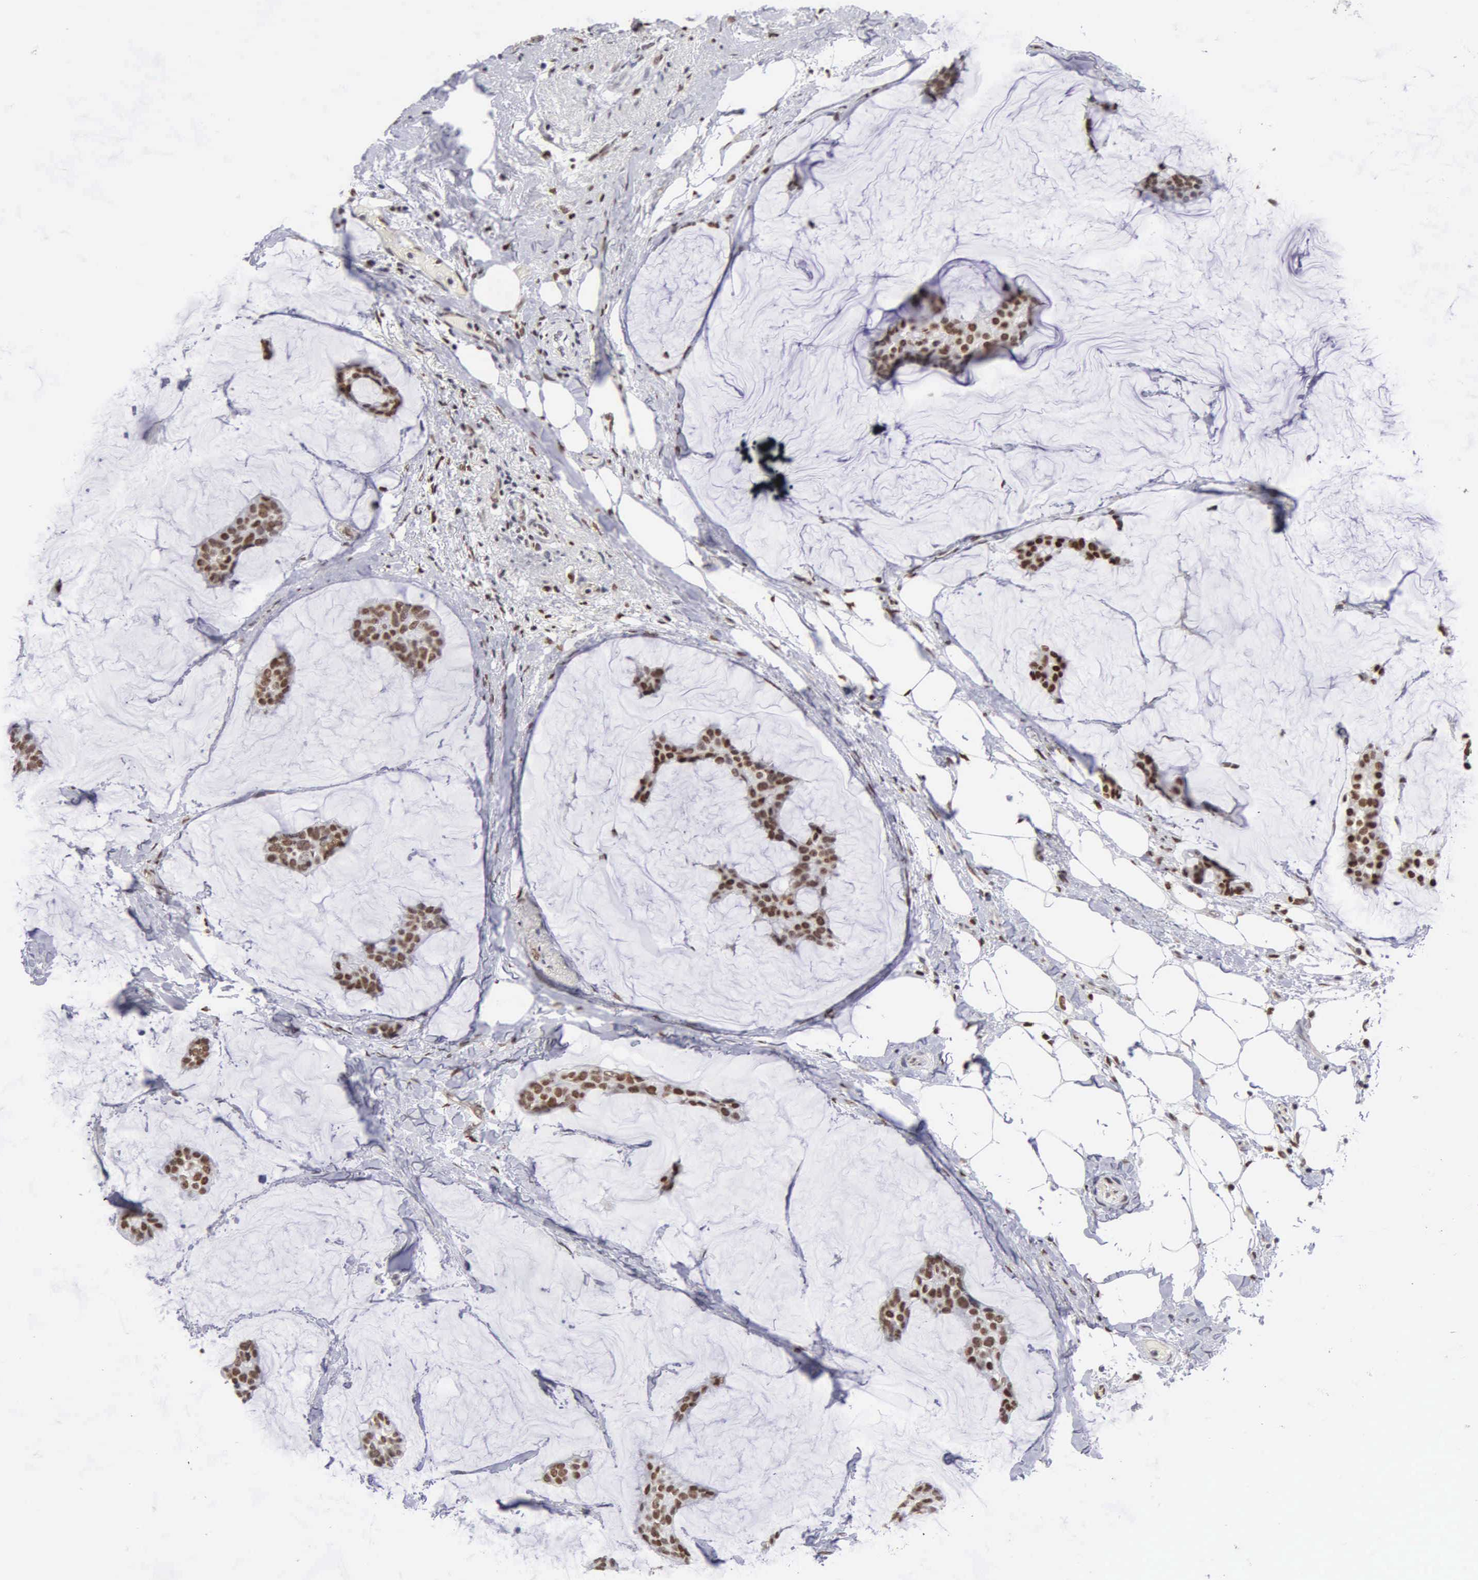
{"staining": {"intensity": "strong", "quantity": ">75%", "location": "nuclear"}, "tissue": "breast cancer", "cell_type": "Tumor cells", "image_type": "cancer", "snomed": [{"axis": "morphology", "description": "Duct carcinoma"}, {"axis": "topography", "description": "Breast"}], "caption": "Tumor cells reveal high levels of strong nuclear positivity in approximately >75% of cells in infiltrating ductal carcinoma (breast). The staining was performed using DAB to visualize the protein expression in brown, while the nuclei were stained in blue with hematoxylin (Magnification: 20x).", "gene": "CCNG1", "patient": {"sex": "female", "age": 93}}